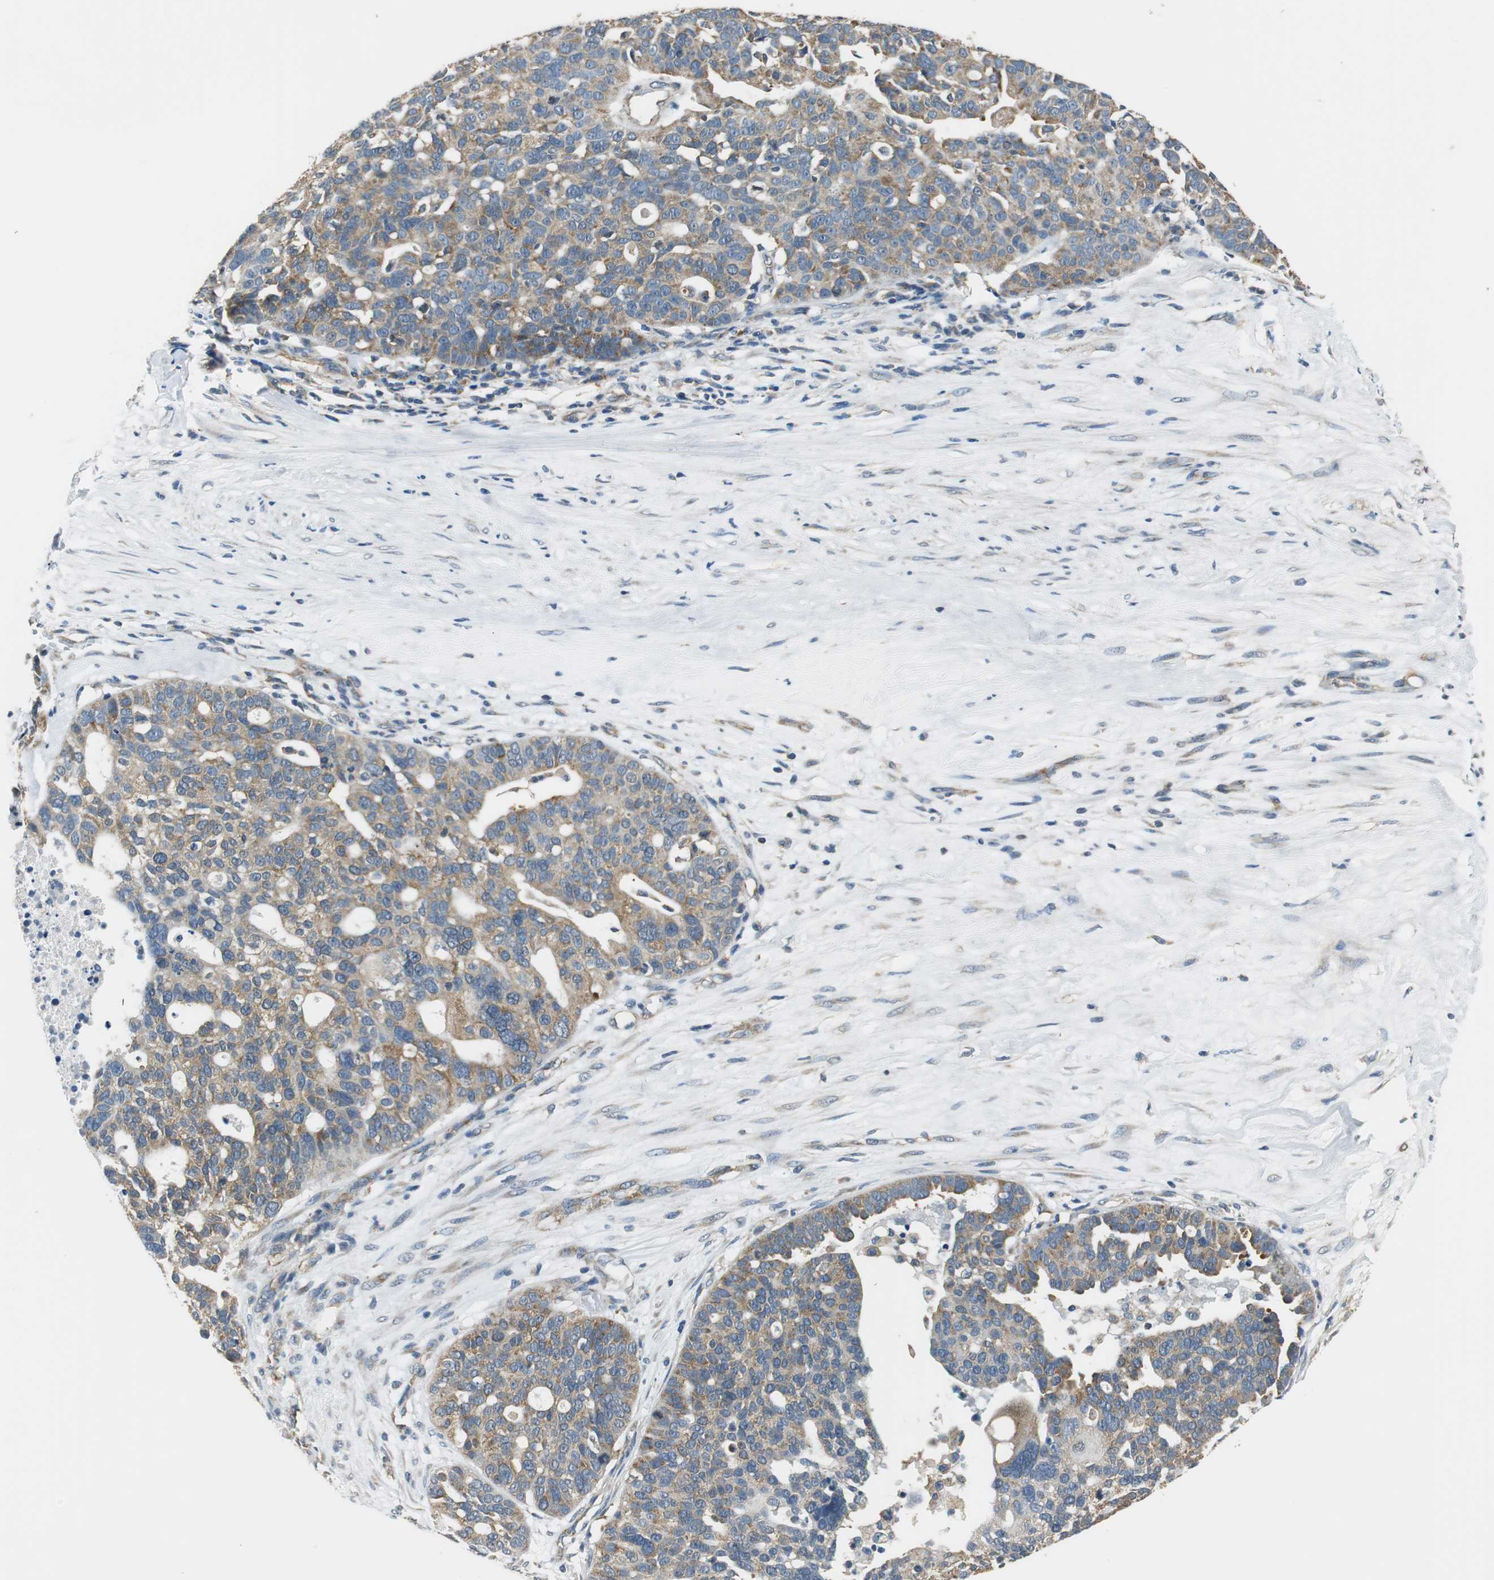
{"staining": {"intensity": "moderate", "quantity": ">75%", "location": "cytoplasmic/membranous"}, "tissue": "ovarian cancer", "cell_type": "Tumor cells", "image_type": "cancer", "snomed": [{"axis": "morphology", "description": "Cystadenocarcinoma, serous, NOS"}, {"axis": "topography", "description": "Ovary"}], "caption": "High-power microscopy captured an IHC micrograph of ovarian serous cystadenocarcinoma, revealing moderate cytoplasmic/membranous staining in about >75% of tumor cells. (brown staining indicates protein expression, while blue staining denotes nuclei).", "gene": "CNOT3", "patient": {"sex": "female", "age": 59}}